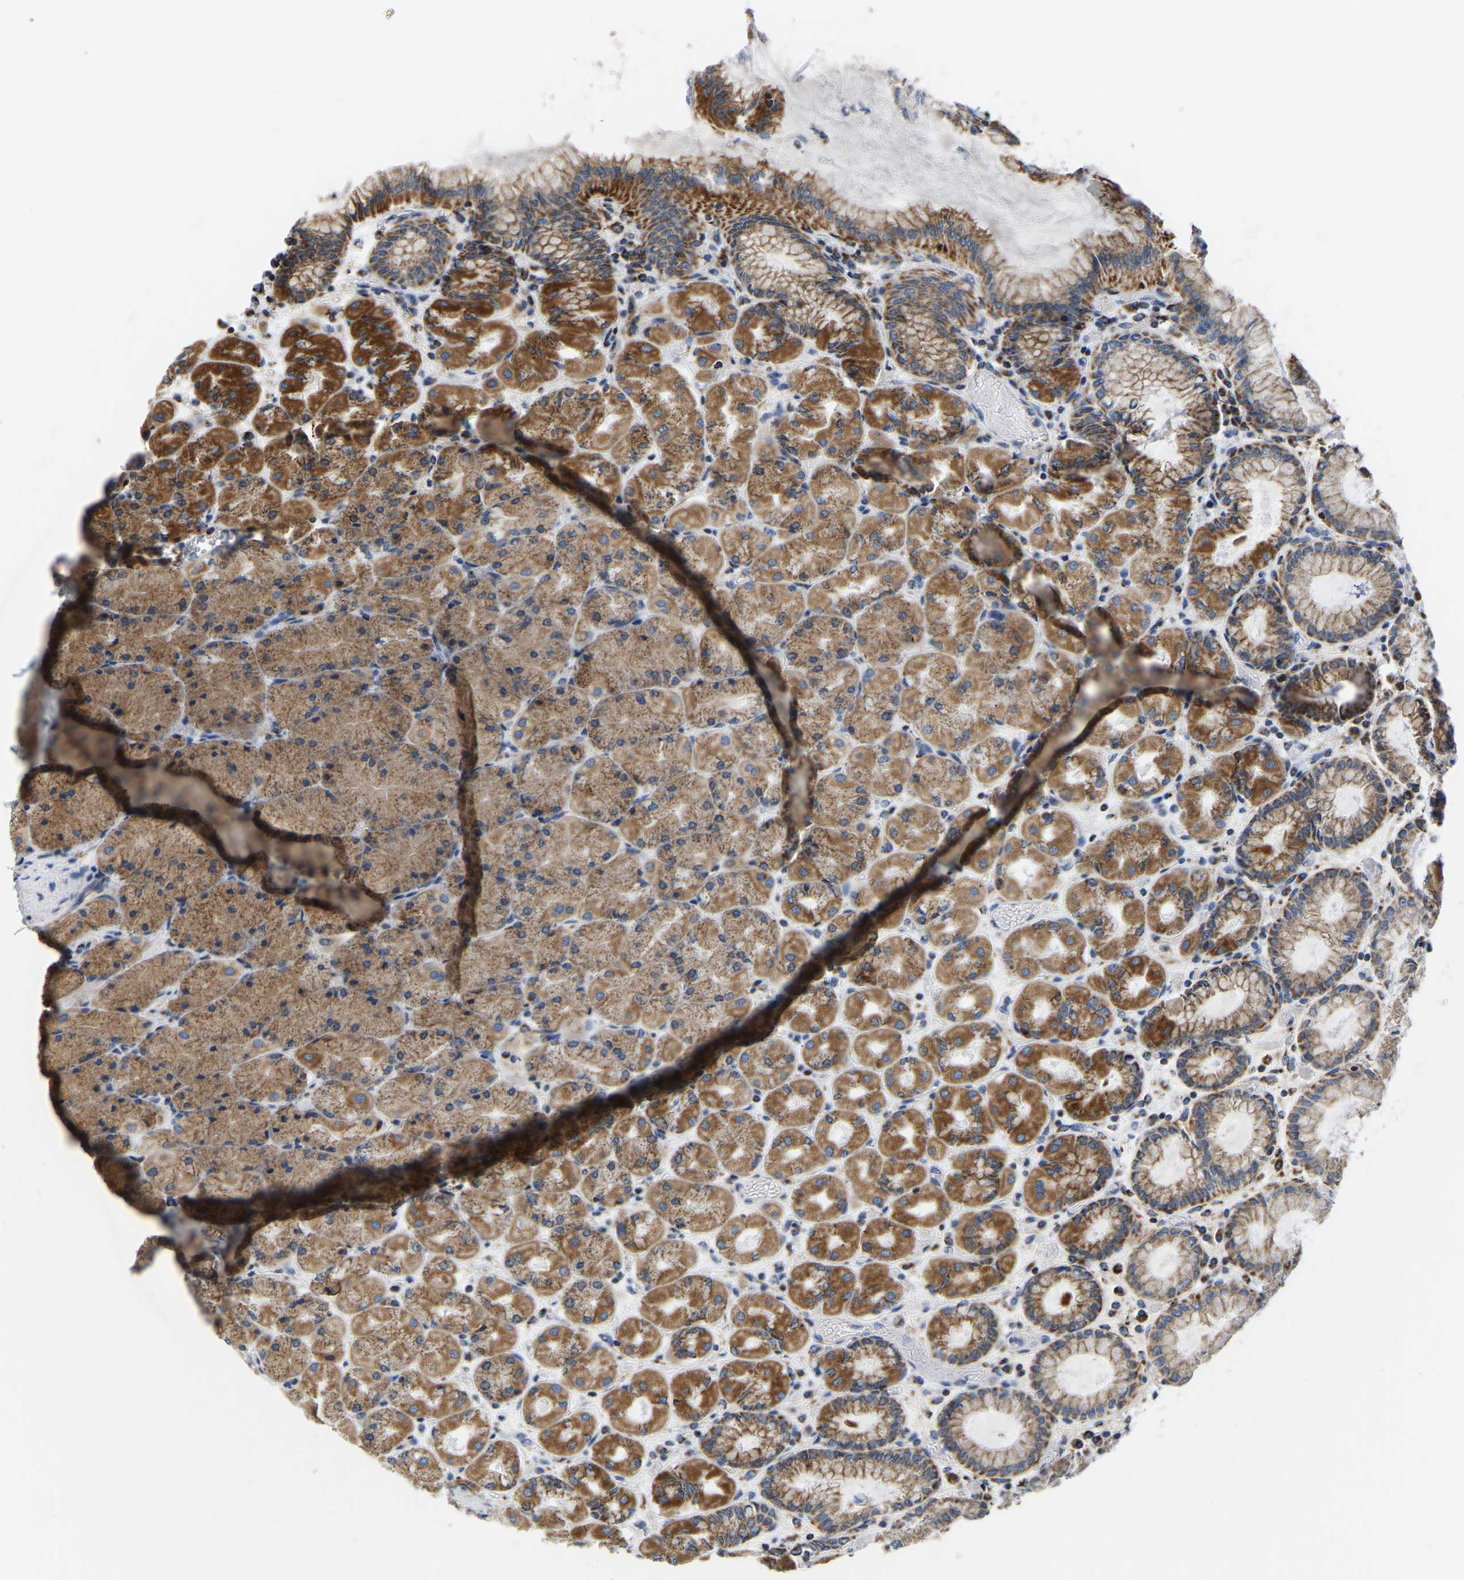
{"staining": {"intensity": "moderate", "quantity": ">75%", "location": "cytoplasmic/membranous"}, "tissue": "stomach", "cell_type": "Glandular cells", "image_type": "normal", "snomed": [{"axis": "morphology", "description": "Normal tissue, NOS"}, {"axis": "topography", "description": "Stomach, upper"}], "caption": "Stomach stained with immunohistochemistry displays moderate cytoplasmic/membranous positivity in about >75% of glandular cells.", "gene": "SFXN1", "patient": {"sex": "female", "age": 56}}